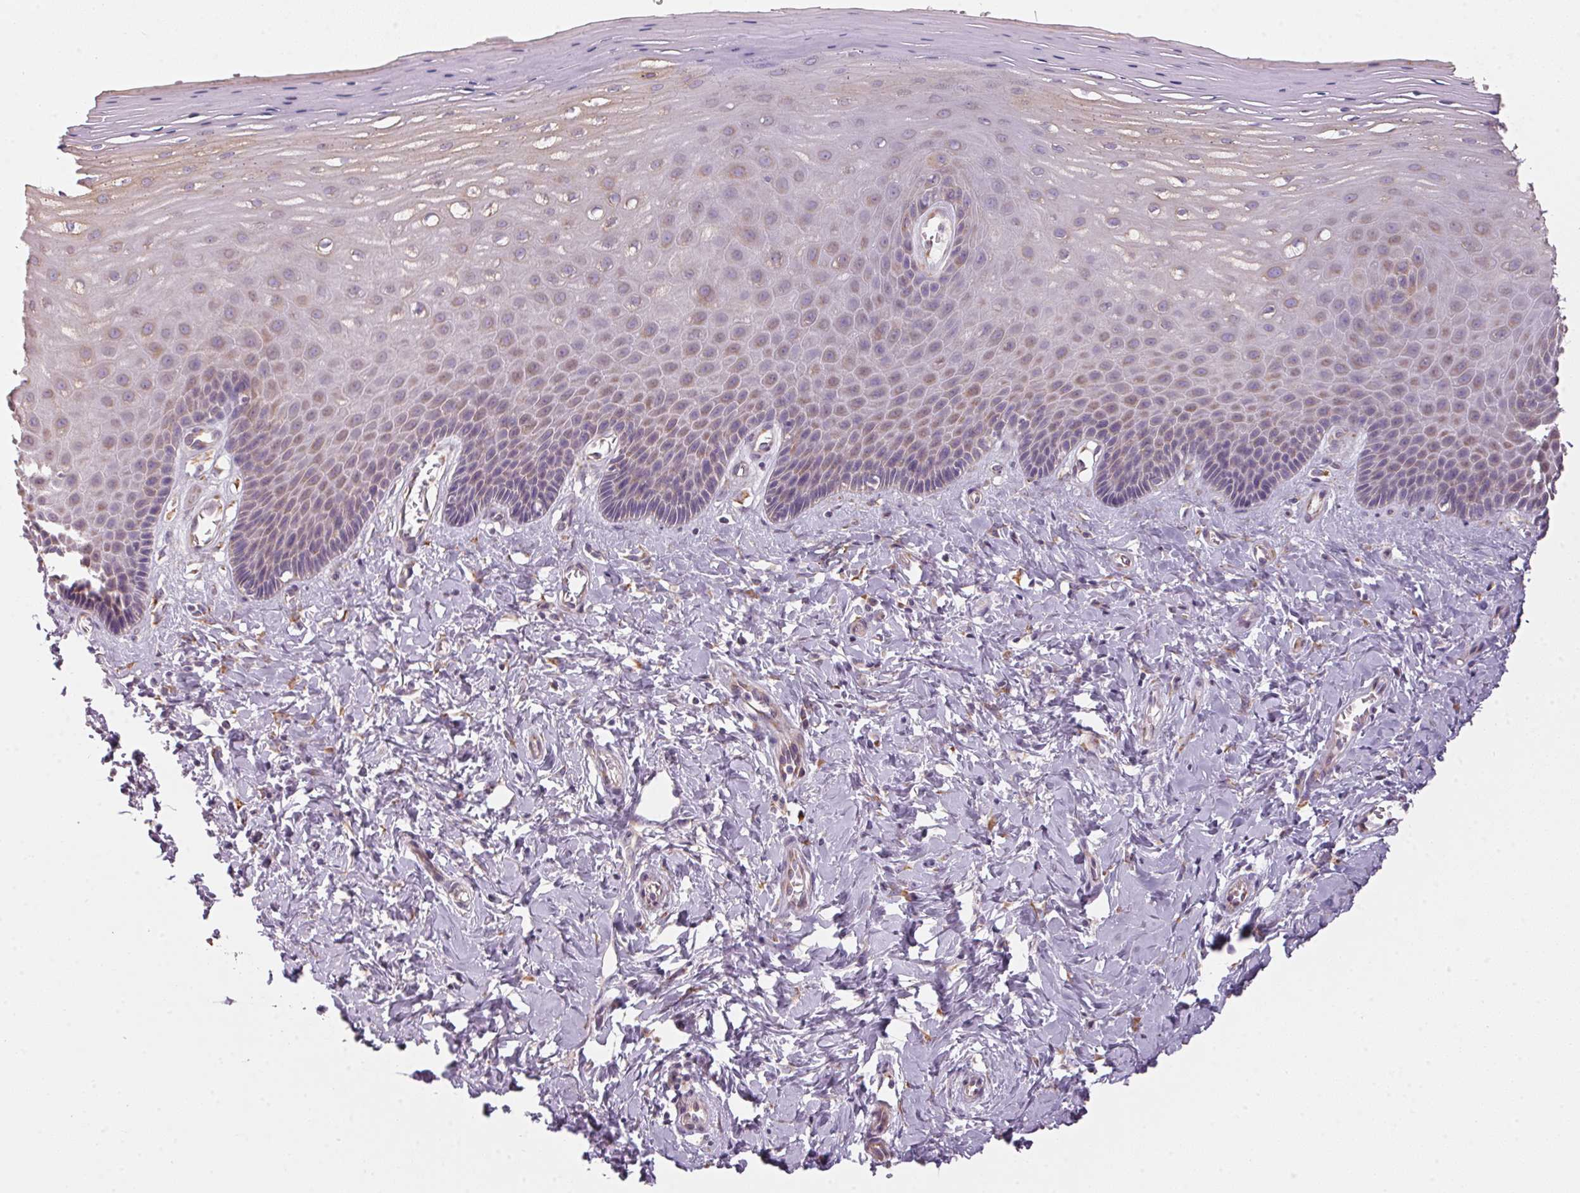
{"staining": {"intensity": "moderate", "quantity": "25%-75%", "location": "cytoplasmic/membranous"}, "tissue": "vagina", "cell_type": "Squamous epithelial cells", "image_type": "normal", "snomed": [{"axis": "morphology", "description": "Normal tissue, NOS"}, {"axis": "topography", "description": "Vagina"}], "caption": "Immunohistochemistry staining of normal vagina, which reveals medium levels of moderate cytoplasmic/membranous expression in about 25%-75% of squamous epithelial cells indicating moderate cytoplasmic/membranous protein expression. The staining was performed using DAB (3,3'-diaminobenzidine) (brown) for protein detection and nuclei were counterstained in hematoxylin (blue).", "gene": "BLOC1S2", "patient": {"sex": "female", "age": 83}}